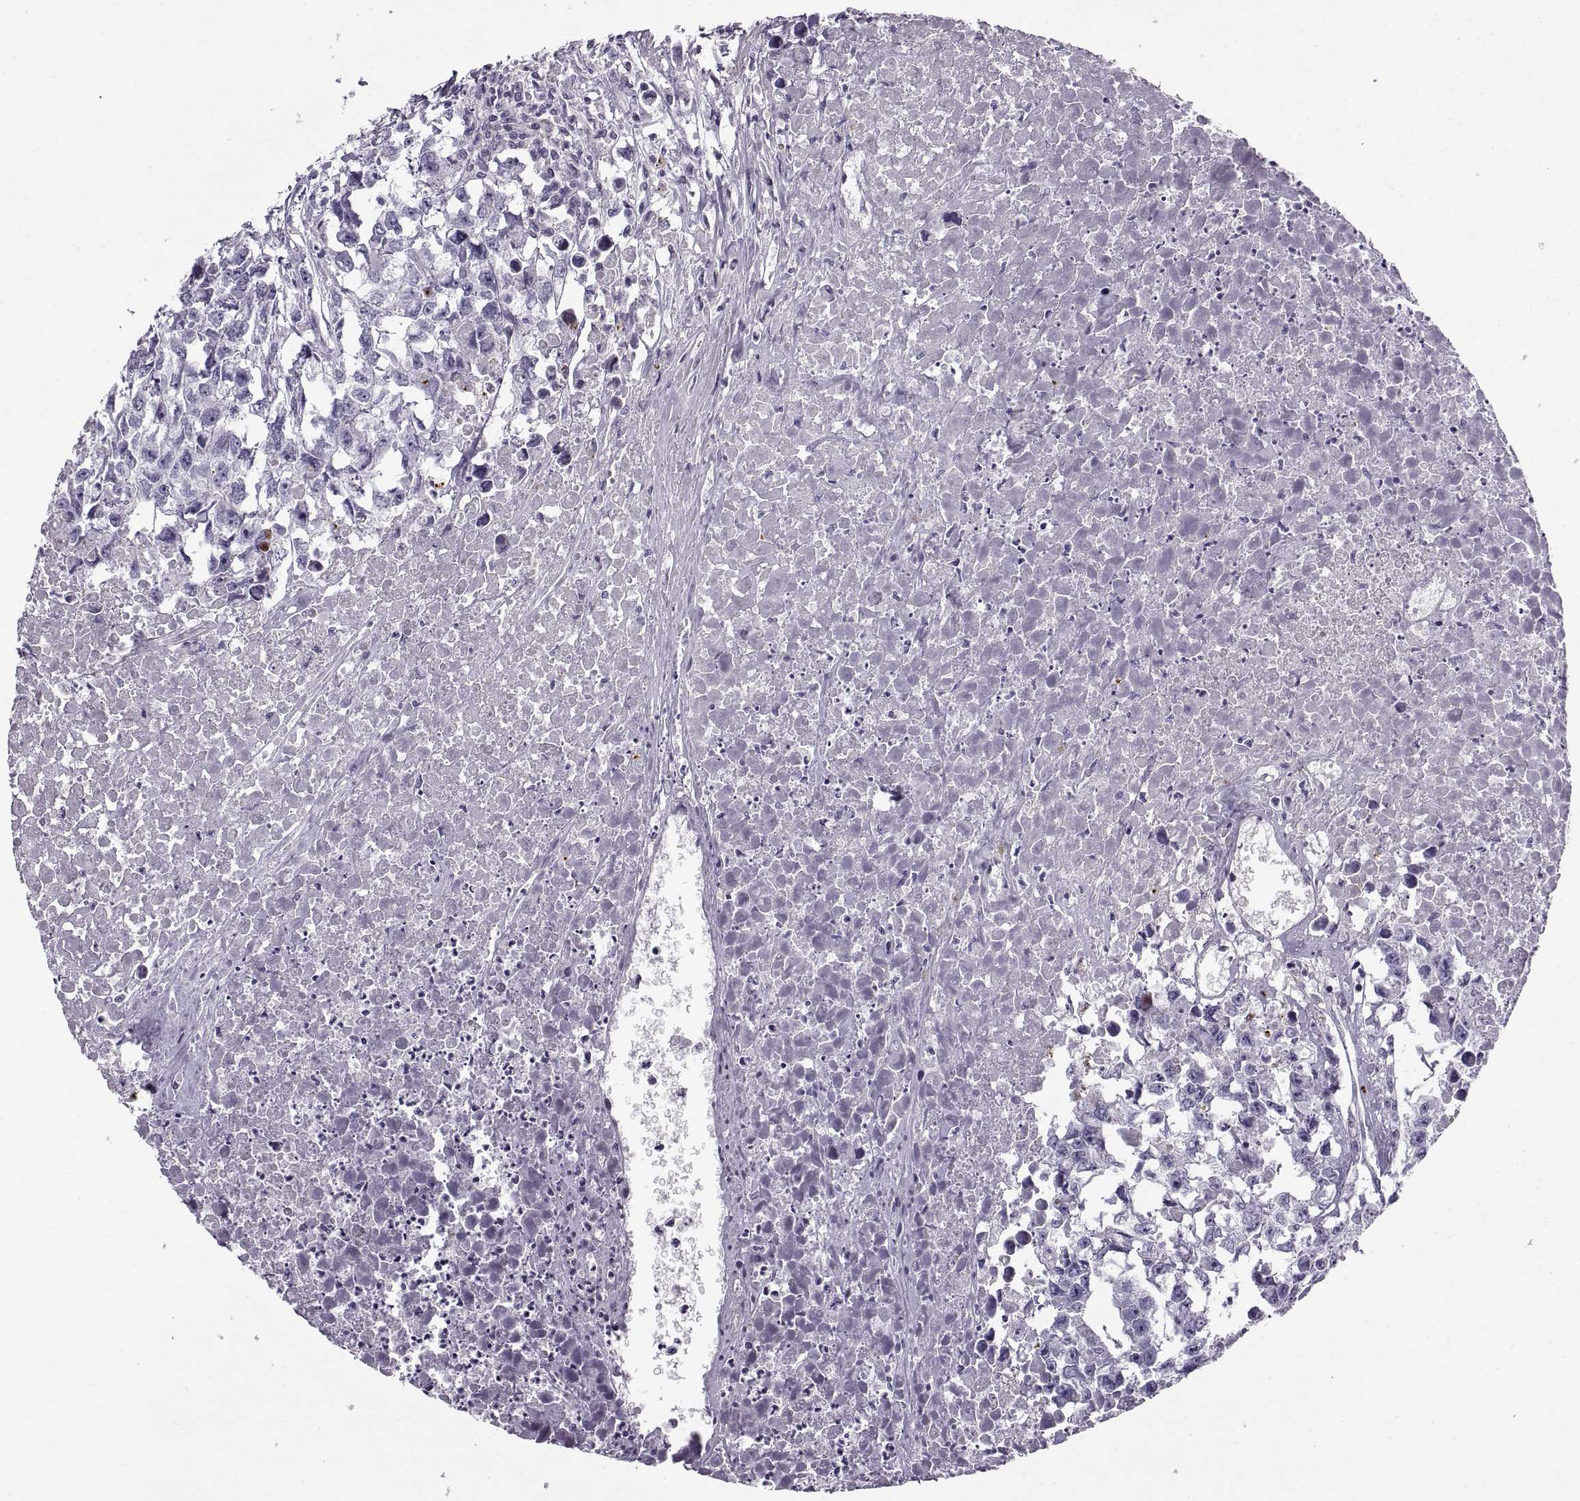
{"staining": {"intensity": "negative", "quantity": "none", "location": "none"}, "tissue": "testis cancer", "cell_type": "Tumor cells", "image_type": "cancer", "snomed": [{"axis": "morphology", "description": "Carcinoma, Embryonal, NOS"}, {"axis": "morphology", "description": "Teratoma, malignant, NOS"}, {"axis": "topography", "description": "Testis"}], "caption": "Testis cancer was stained to show a protein in brown. There is no significant staining in tumor cells. Brightfield microscopy of immunohistochemistry (IHC) stained with DAB (brown) and hematoxylin (blue), captured at high magnification.", "gene": "CALCR", "patient": {"sex": "male", "age": 44}}